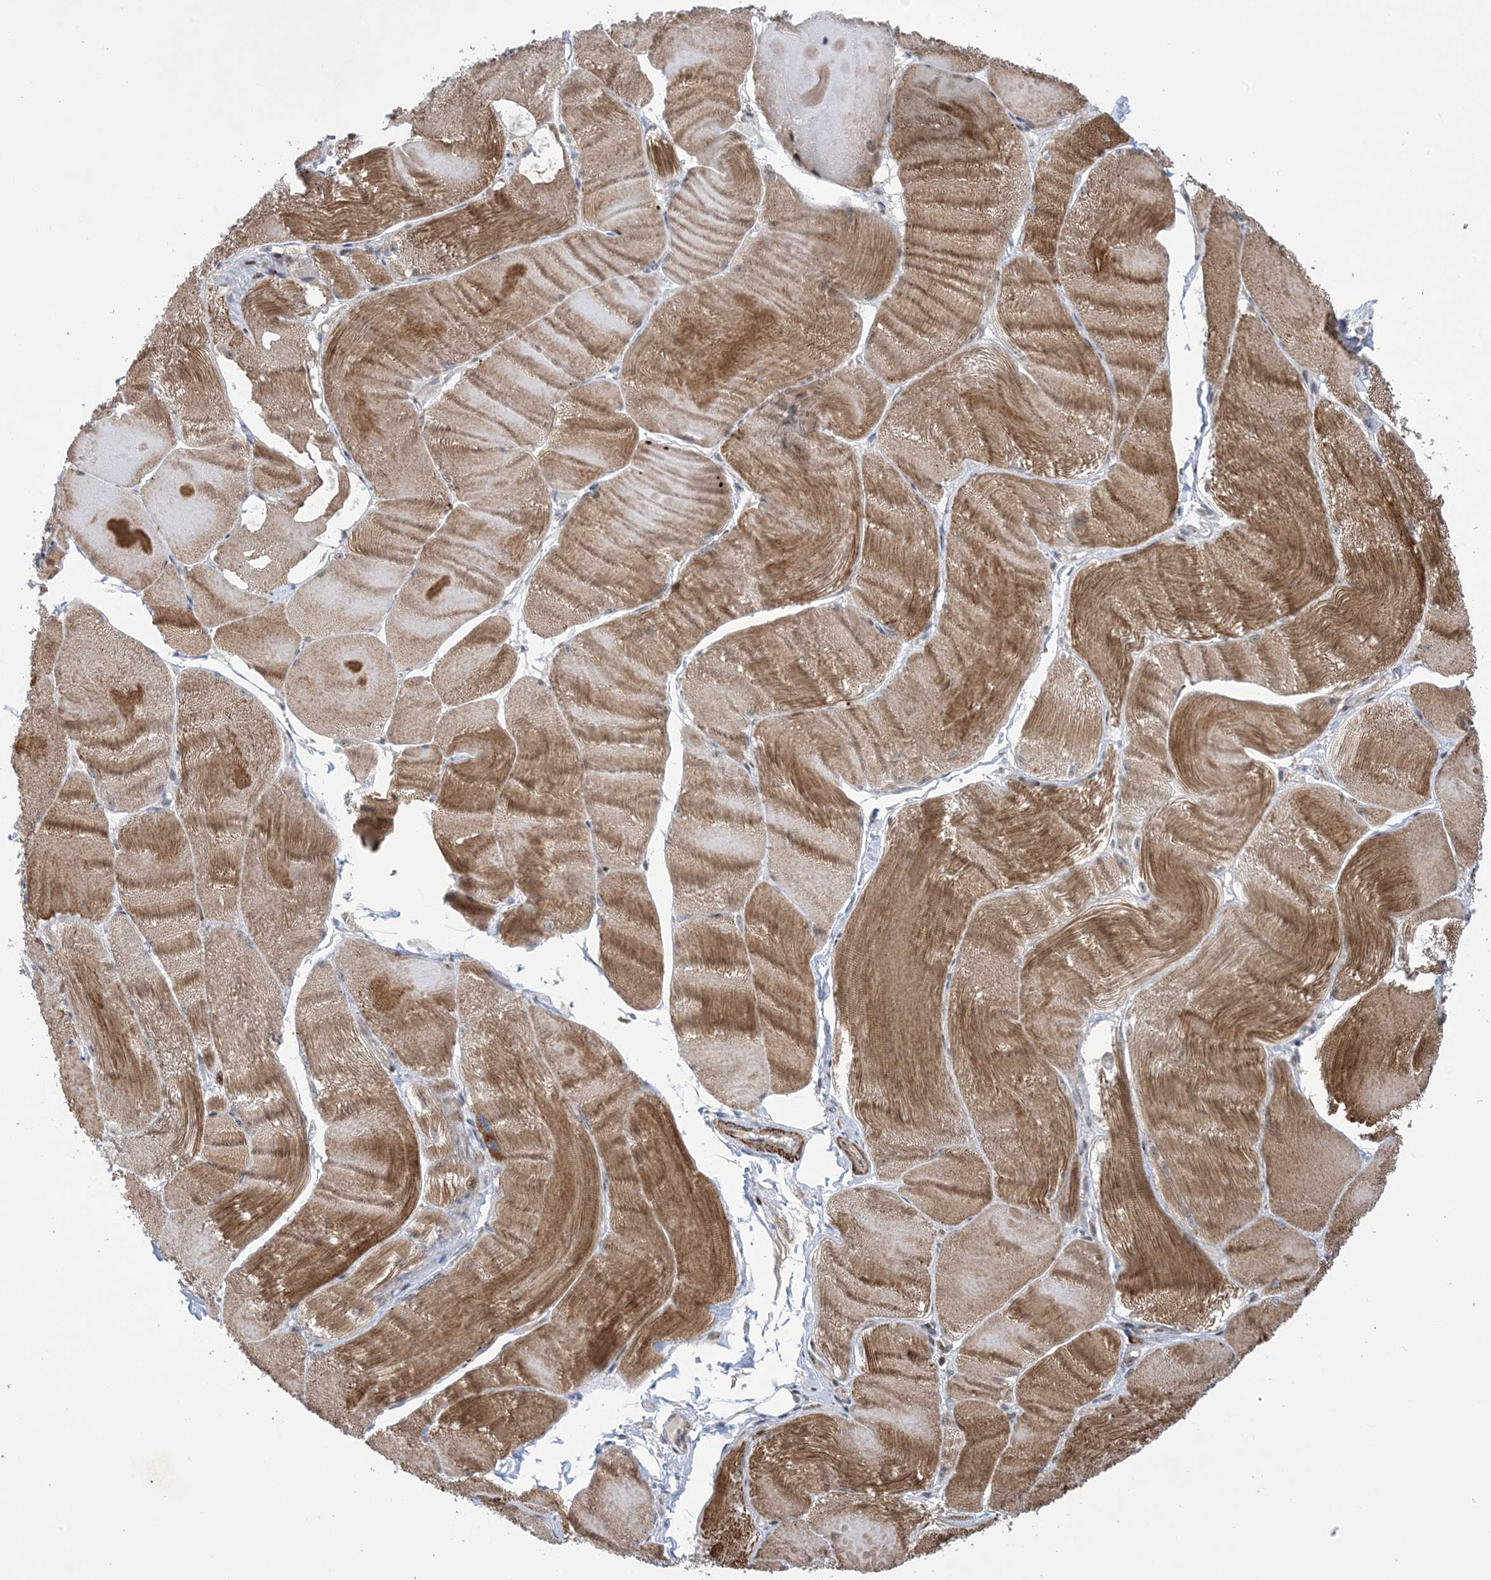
{"staining": {"intensity": "strong", "quantity": "25%-75%", "location": "cytoplasmic/membranous"}, "tissue": "skeletal muscle", "cell_type": "Myocytes", "image_type": "normal", "snomed": [{"axis": "morphology", "description": "Normal tissue, NOS"}, {"axis": "morphology", "description": "Basal cell carcinoma"}, {"axis": "topography", "description": "Skeletal muscle"}], "caption": "Skeletal muscle stained with a brown dye displays strong cytoplasmic/membranous positive staining in about 25%-75% of myocytes.", "gene": "ZNF8", "patient": {"sex": "female", "age": 64}}